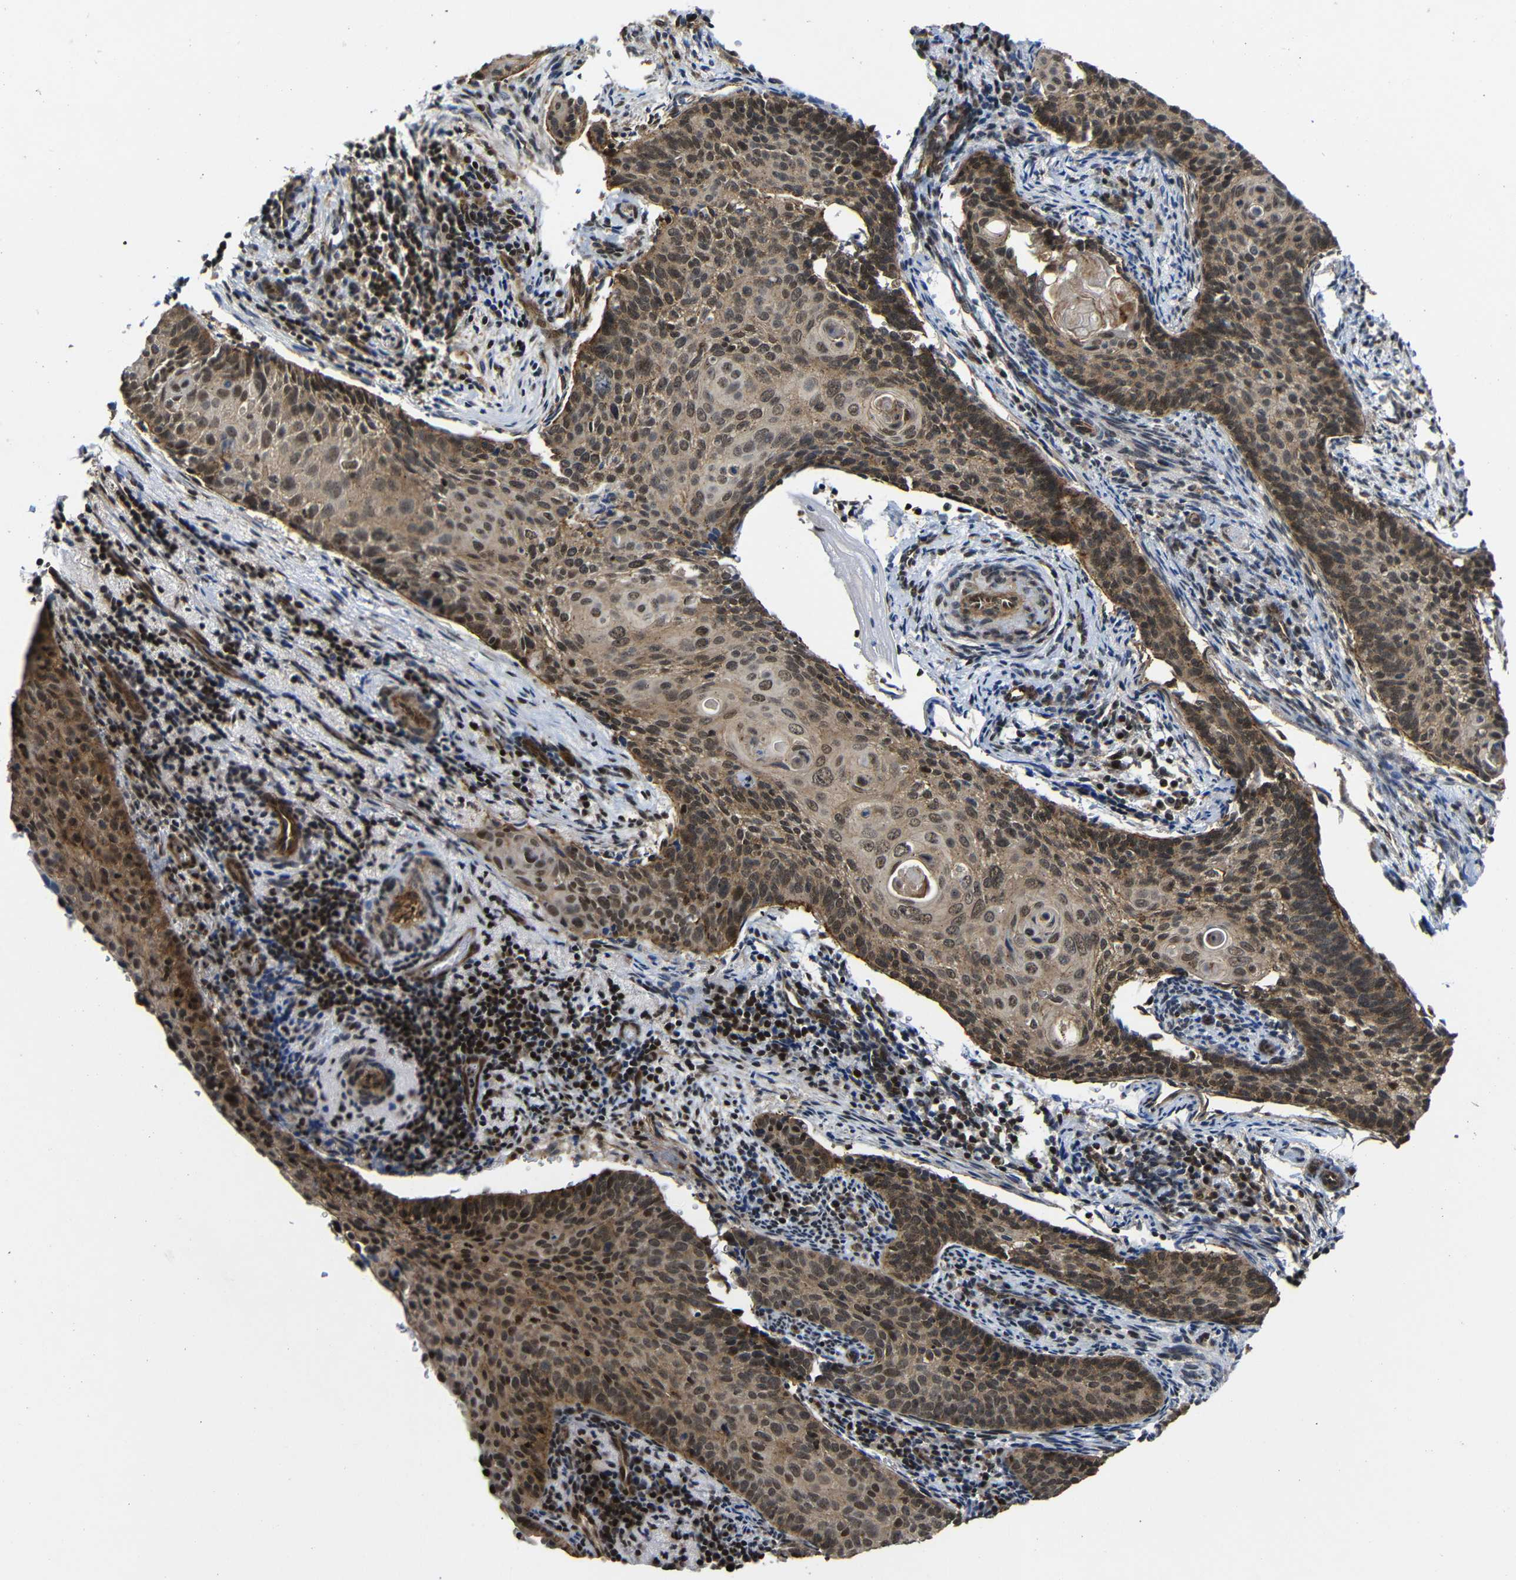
{"staining": {"intensity": "strong", "quantity": ">75%", "location": "cytoplasmic/membranous"}, "tissue": "cervical cancer", "cell_type": "Tumor cells", "image_type": "cancer", "snomed": [{"axis": "morphology", "description": "Squamous cell carcinoma, NOS"}, {"axis": "topography", "description": "Cervix"}], "caption": "A brown stain labels strong cytoplasmic/membranous expression of a protein in cervical cancer (squamous cell carcinoma) tumor cells.", "gene": "NANOS1", "patient": {"sex": "female", "age": 33}}